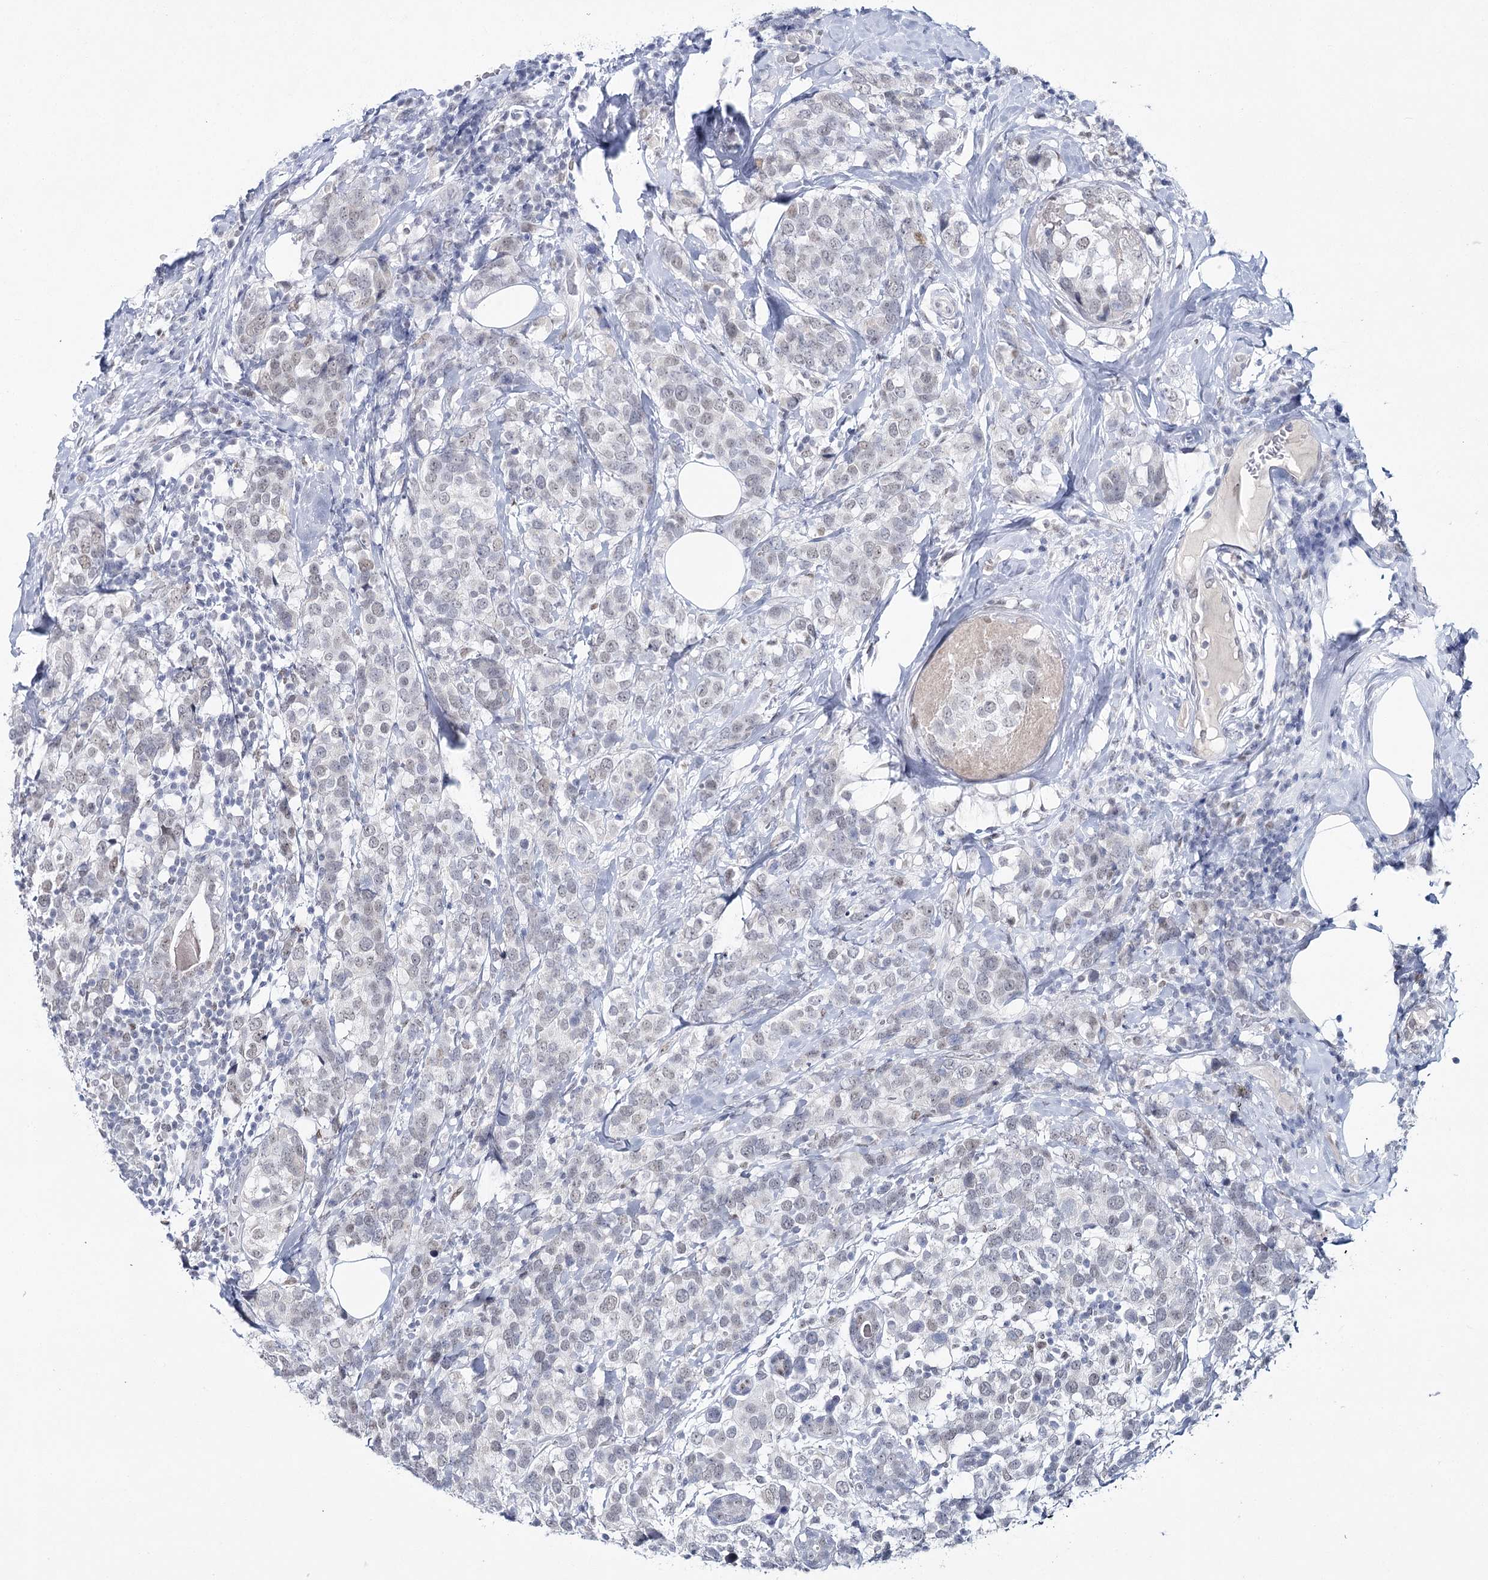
{"staining": {"intensity": "weak", "quantity": "25%-75%", "location": "nuclear"}, "tissue": "breast cancer", "cell_type": "Tumor cells", "image_type": "cancer", "snomed": [{"axis": "morphology", "description": "Lobular carcinoma"}, {"axis": "topography", "description": "Breast"}], "caption": "This micrograph shows immunohistochemistry staining of lobular carcinoma (breast), with low weak nuclear staining in about 25%-75% of tumor cells.", "gene": "ZC3H8", "patient": {"sex": "female", "age": 59}}